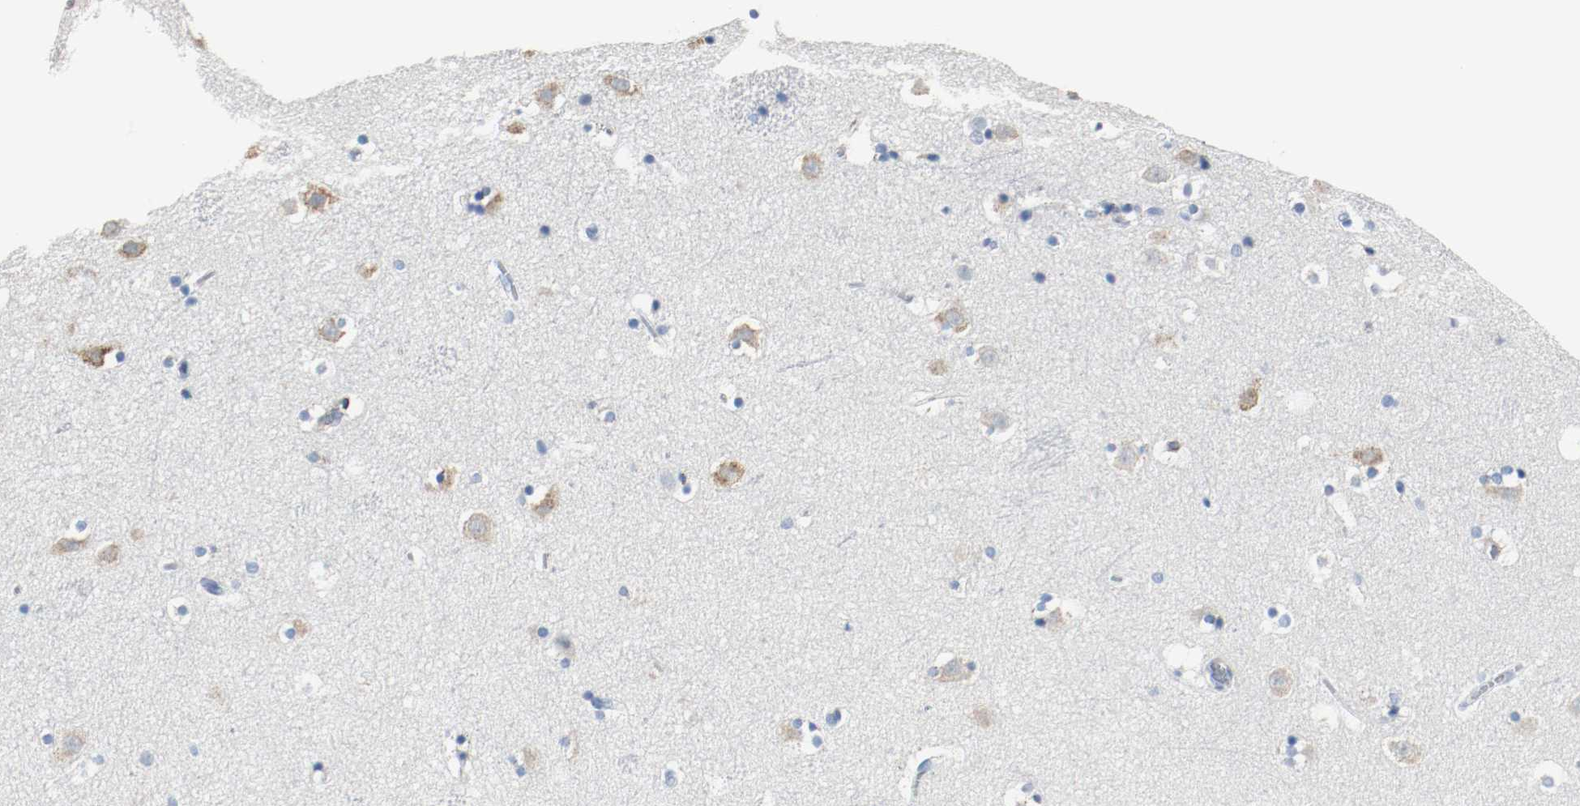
{"staining": {"intensity": "negative", "quantity": "none", "location": "none"}, "tissue": "caudate", "cell_type": "Glial cells", "image_type": "normal", "snomed": [{"axis": "morphology", "description": "Normal tissue, NOS"}, {"axis": "topography", "description": "Lateral ventricle wall"}], "caption": "IHC of benign human caudate shows no expression in glial cells. The staining was performed using DAB (3,3'-diaminobenzidine) to visualize the protein expression in brown, while the nuclei were stained in blue with hematoxylin (Magnification: 20x).", "gene": "LAMB1", "patient": {"sex": "male", "age": 45}}